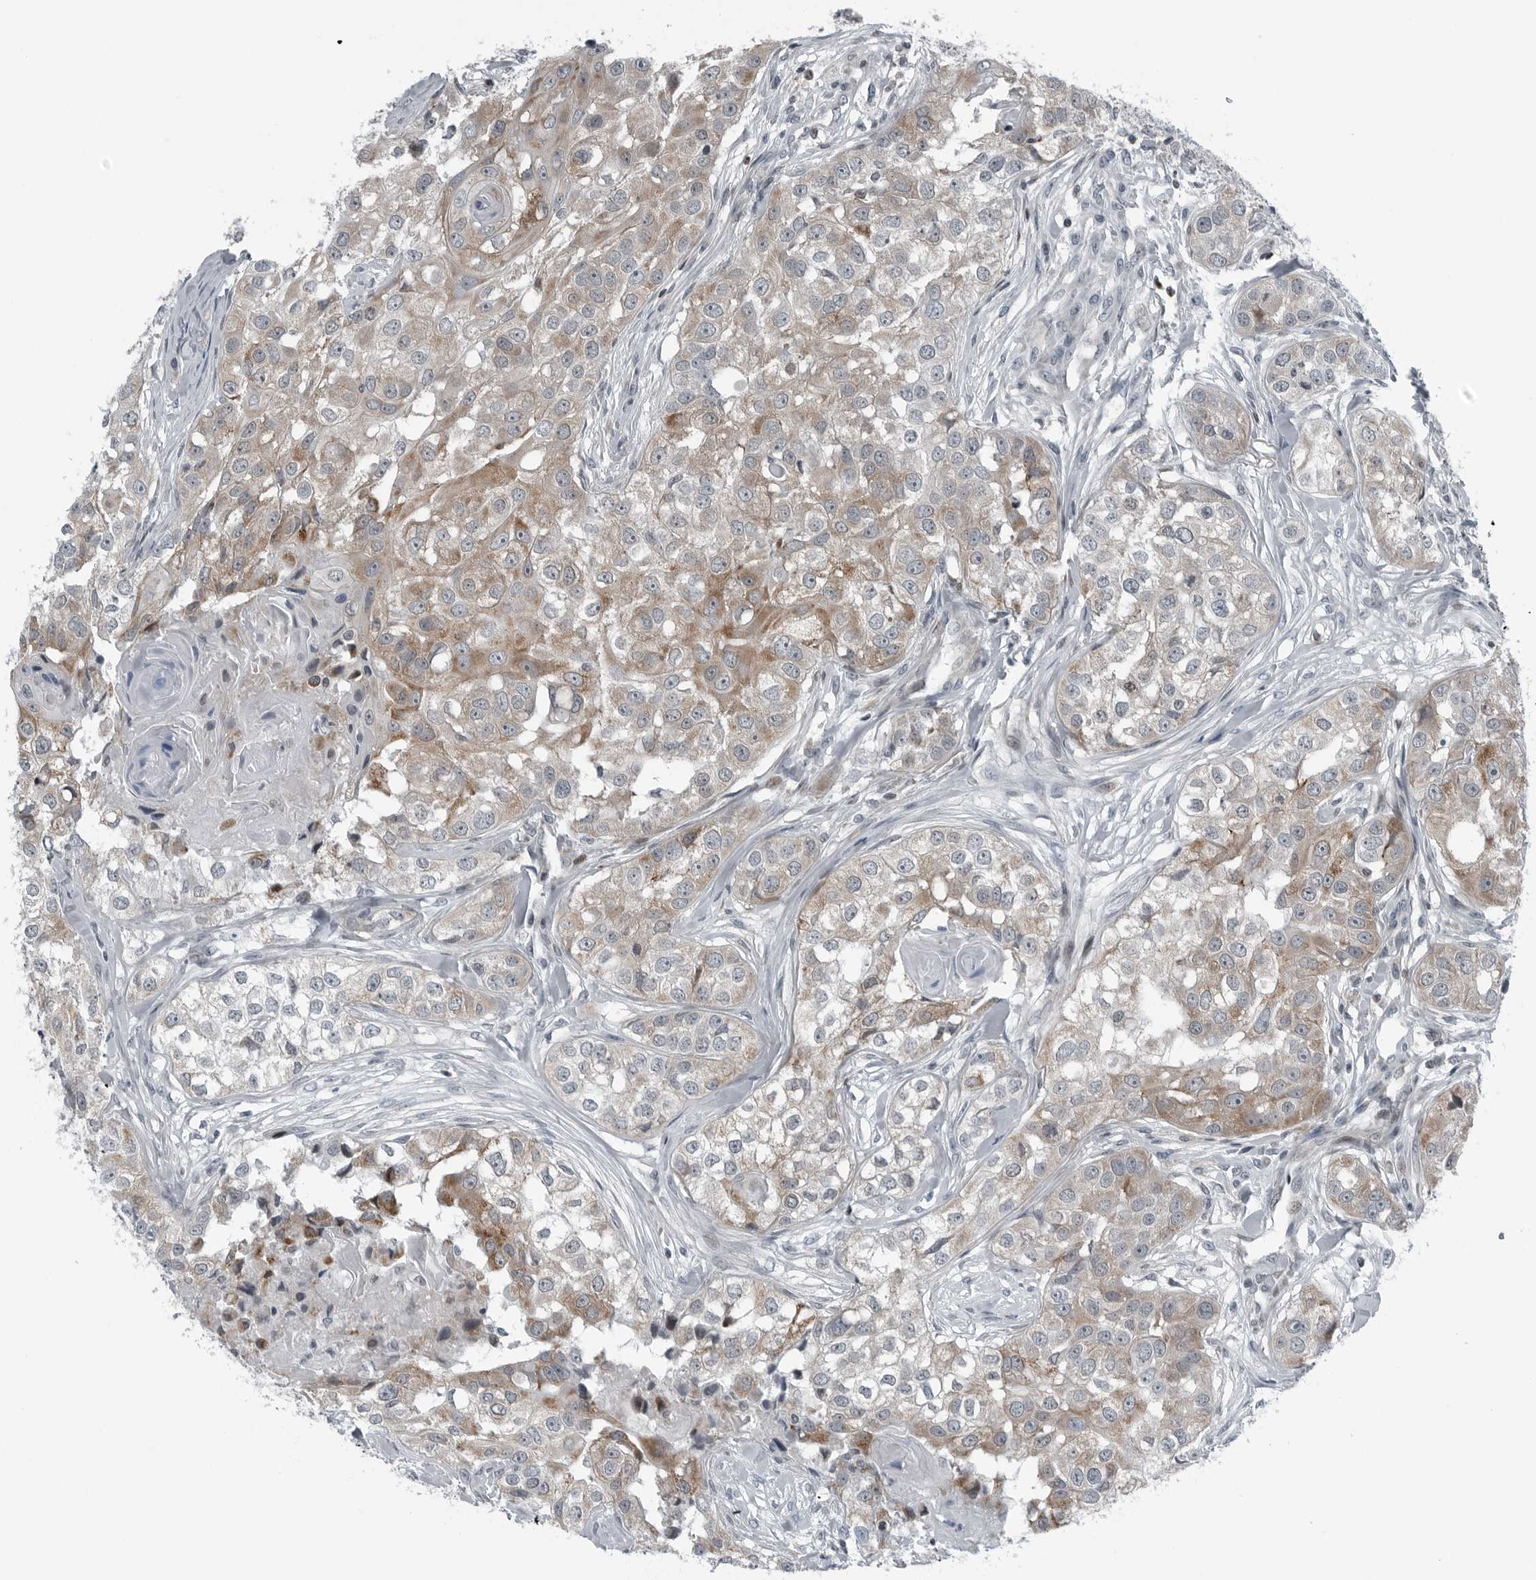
{"staining": {"intensity": "moderate", "quantity": ">75%", "location": "cytoplasmic/membranous"}, "tissue": "head and neck cancer", "cell_type": "Tumor cells", "image_type": "cancer", "snomed": [{"axis": "morphology", "description": "Normal tissue, NOS"}, {"axis": "morphology", "description": "Squamous cell carcinoma, NOS"}, {"axis": "topography", "description": "Skeletal muscle"}, {"axis": "topography", "description": "Head-Neck"}], "caption": "Moderate cytoplasmic/membranous expression for a protein is identified in approximately >75% of tumor cells of head and neck cancer (squamous cell carcinoma) using immunohistochemistry.", "gene": "GAK", "patient": {"sex": "male", "age": 51}}